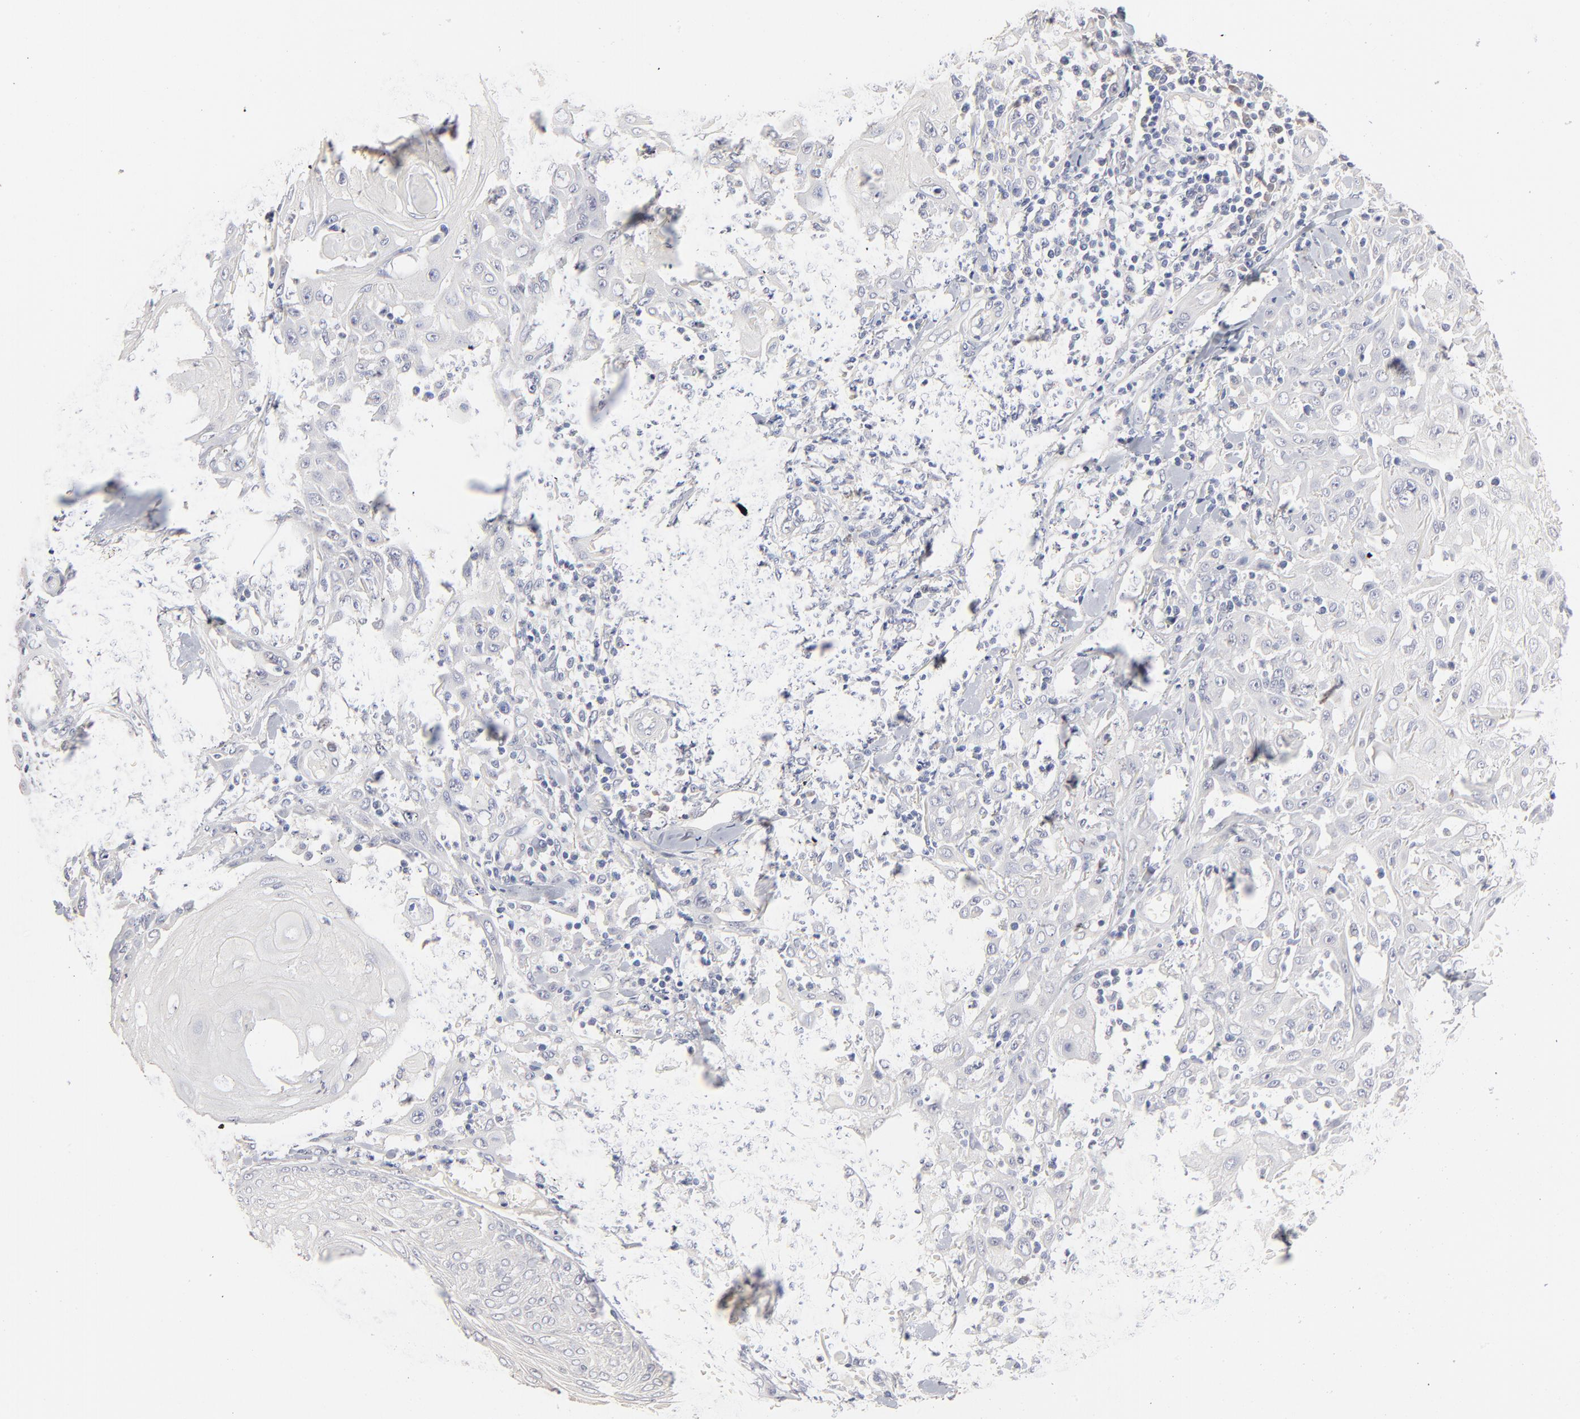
{"staining": {"intensity": "weak", "quantity": "<25%", "location": "cytoplasmic/membranous"}, "tissue": "skin cancer", "cell_type": "Tumor cells", "image_type": "cancer", "snomed": [{"axis": "morphology", "description": "Squamous cell carcinoma, NOS"}, {"axis": "topography", "description": "Skin"}], "caption": "IHC photomicrograph of neoplastic tissue: skin cancer (squamous cell carcinoma) stained with DAB demonstrates no significant protein positivity in tumor cells.", "gene": "DNAL4", "patient": {"sex": "male", "age": 24}}